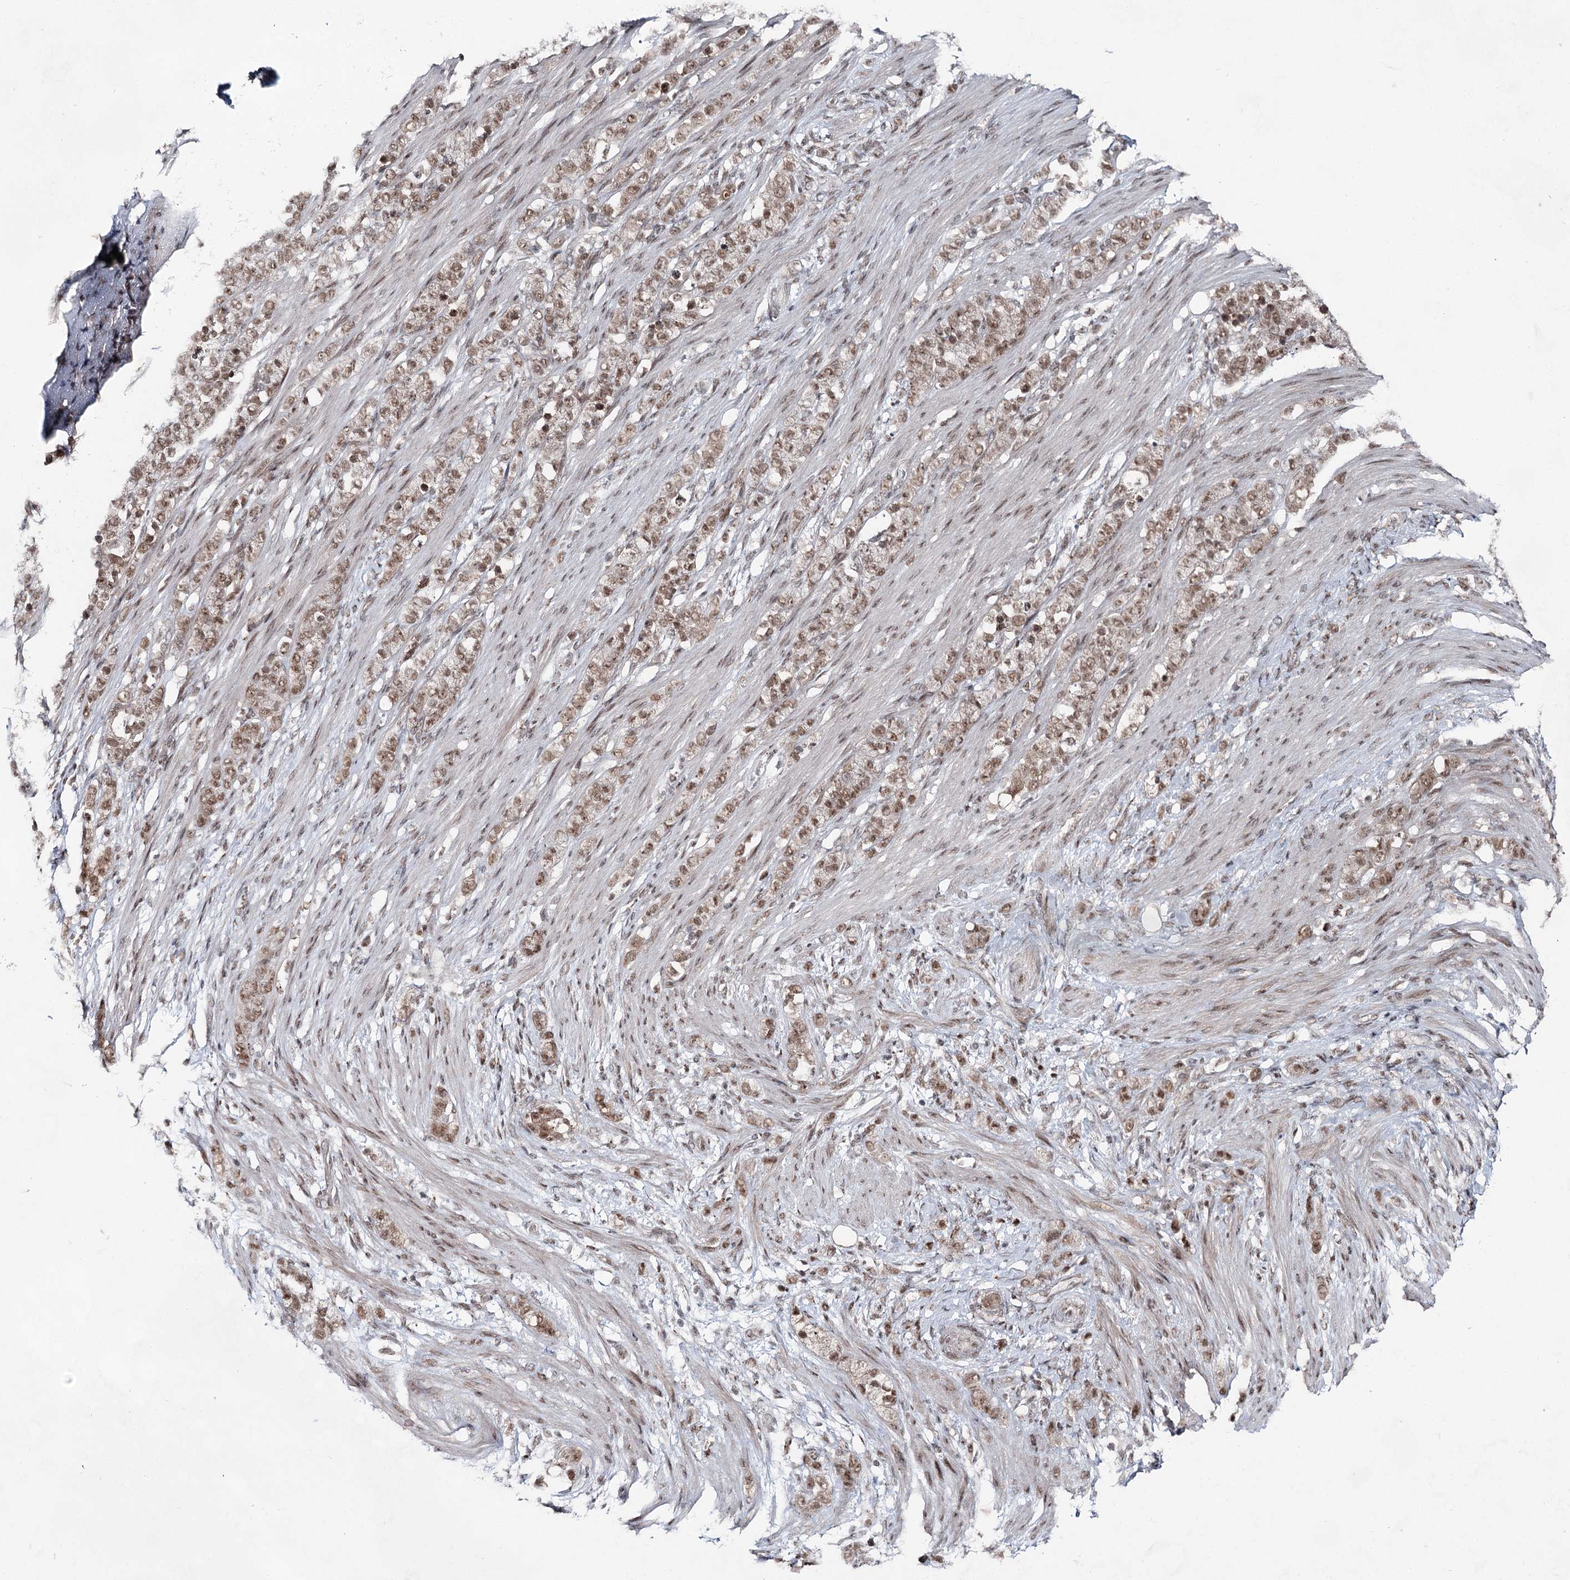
{"staining": {"intensity": "moderate", "quantity": ">75%", "location": "nuclear"}, "tissue": "stomach cancer", "cell_type": "Tumor cells", "image_type": "cancer", "snomed": [{"axis": "morphology", "description": "Adenocarcinoma, NOS"}, {"axis": "topography", "description": "Stomach"}], "caption": "A brown stain highlights moderate nuclear positivity of a protein in stomach adenocarcinoma tumor cells. The protein is stained brown, and the nuclei are stained in blue (DAB IHC with brightfield microscopy, high magnification).", "gene": "ZCCHC8", "patient": {"sex": "female", "age": 79}}